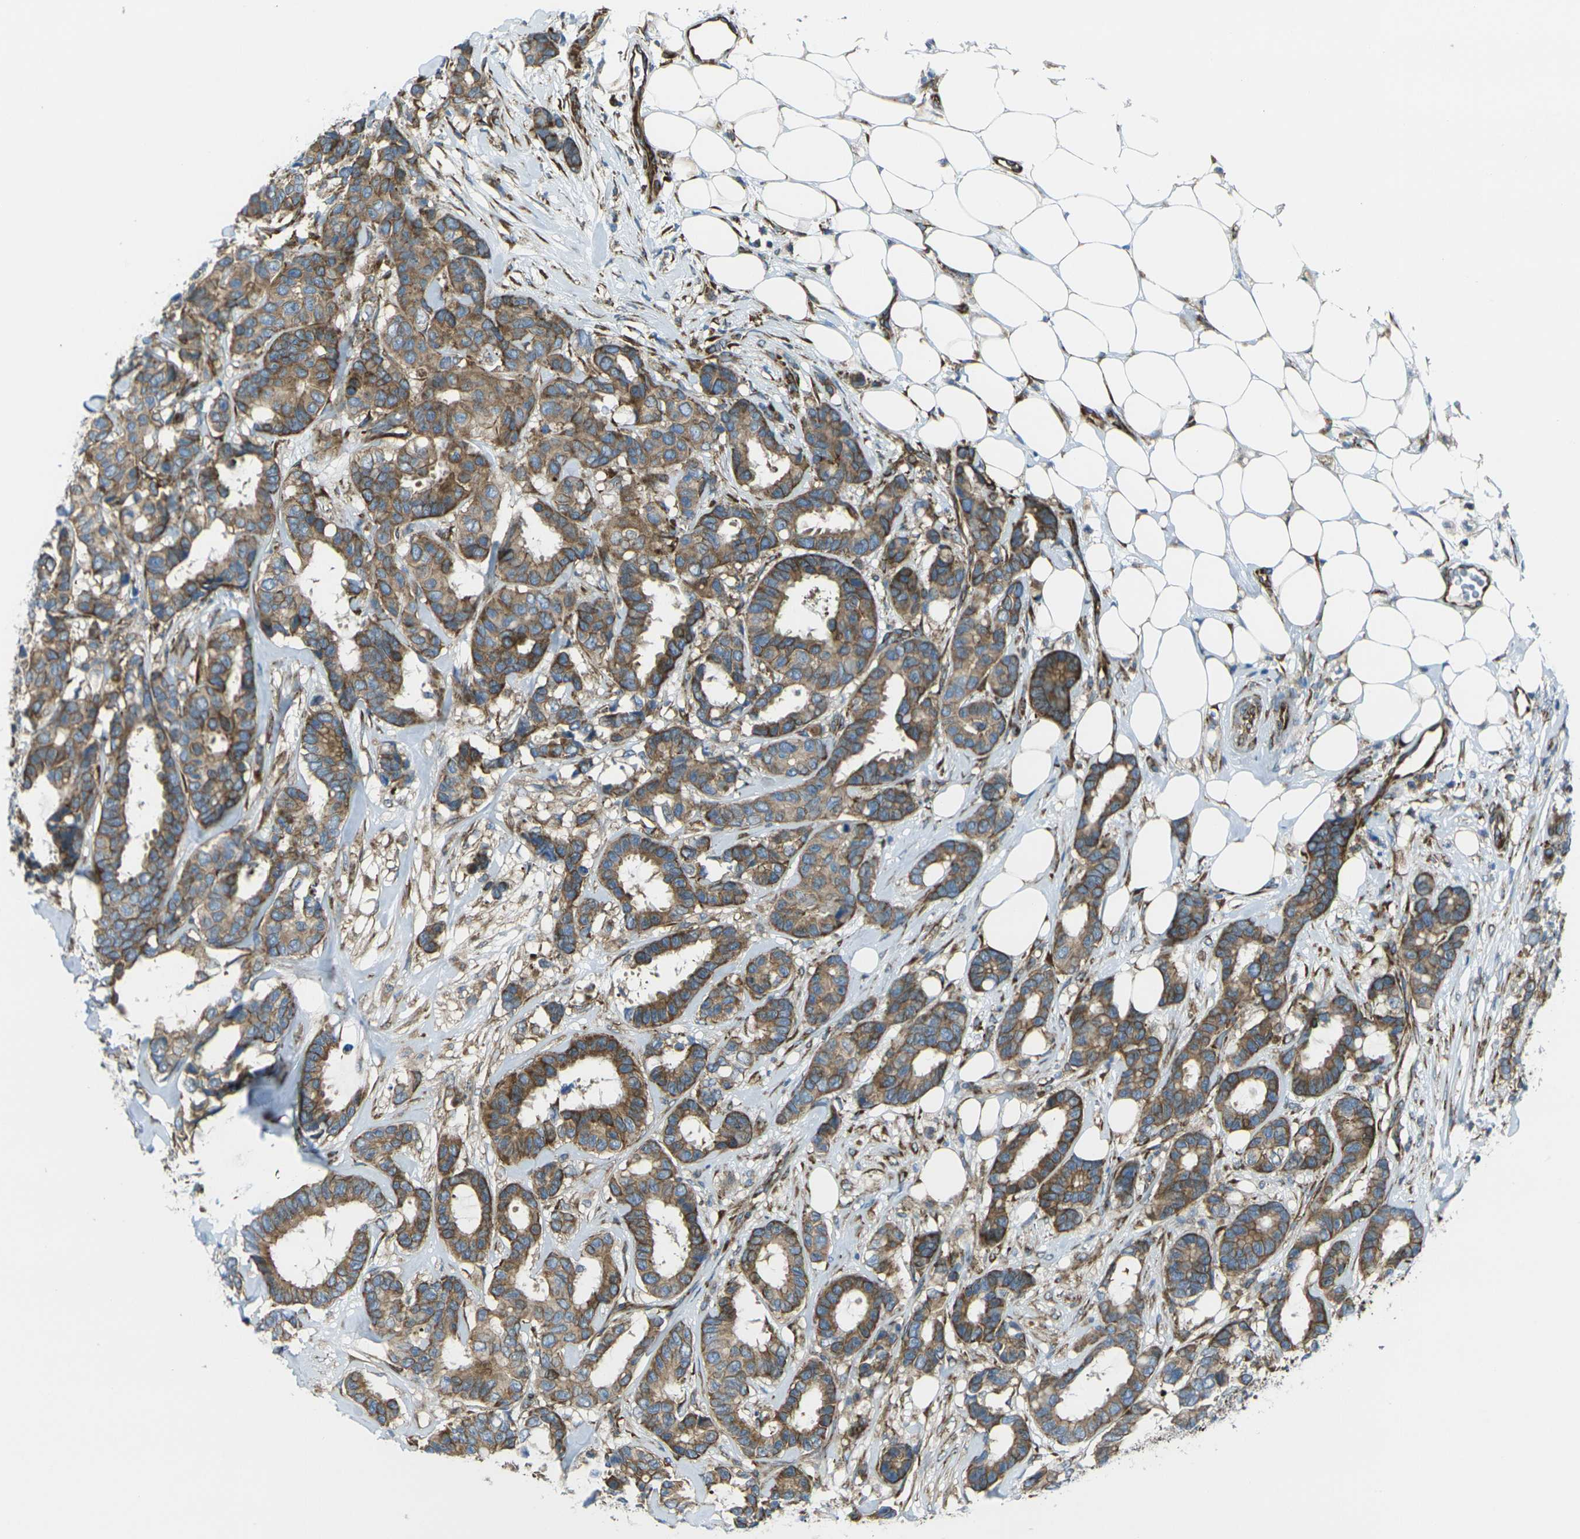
{"staining": {"intensity": "moderate", "quantity": ">75%", "location": "cytoplasmic/membranous"}, "tissue": "breast cancer", "cell_type": "Tumor cells", "image_type": "cancer", "snomed": [{"axis": "morphology", "description": "Duct carcinoma"}, {"axis": "topography", "description": "Breast"}], "caption": "The photomicrograph exhibits staining of breast cancer (infiltrating ductal carcinoma), revealing moderate cytoplasmic/membranous protein staining (brown color) within tumor cells.", "gene": "CELSR2", "patient": {"sex": "female", "age": 87}}